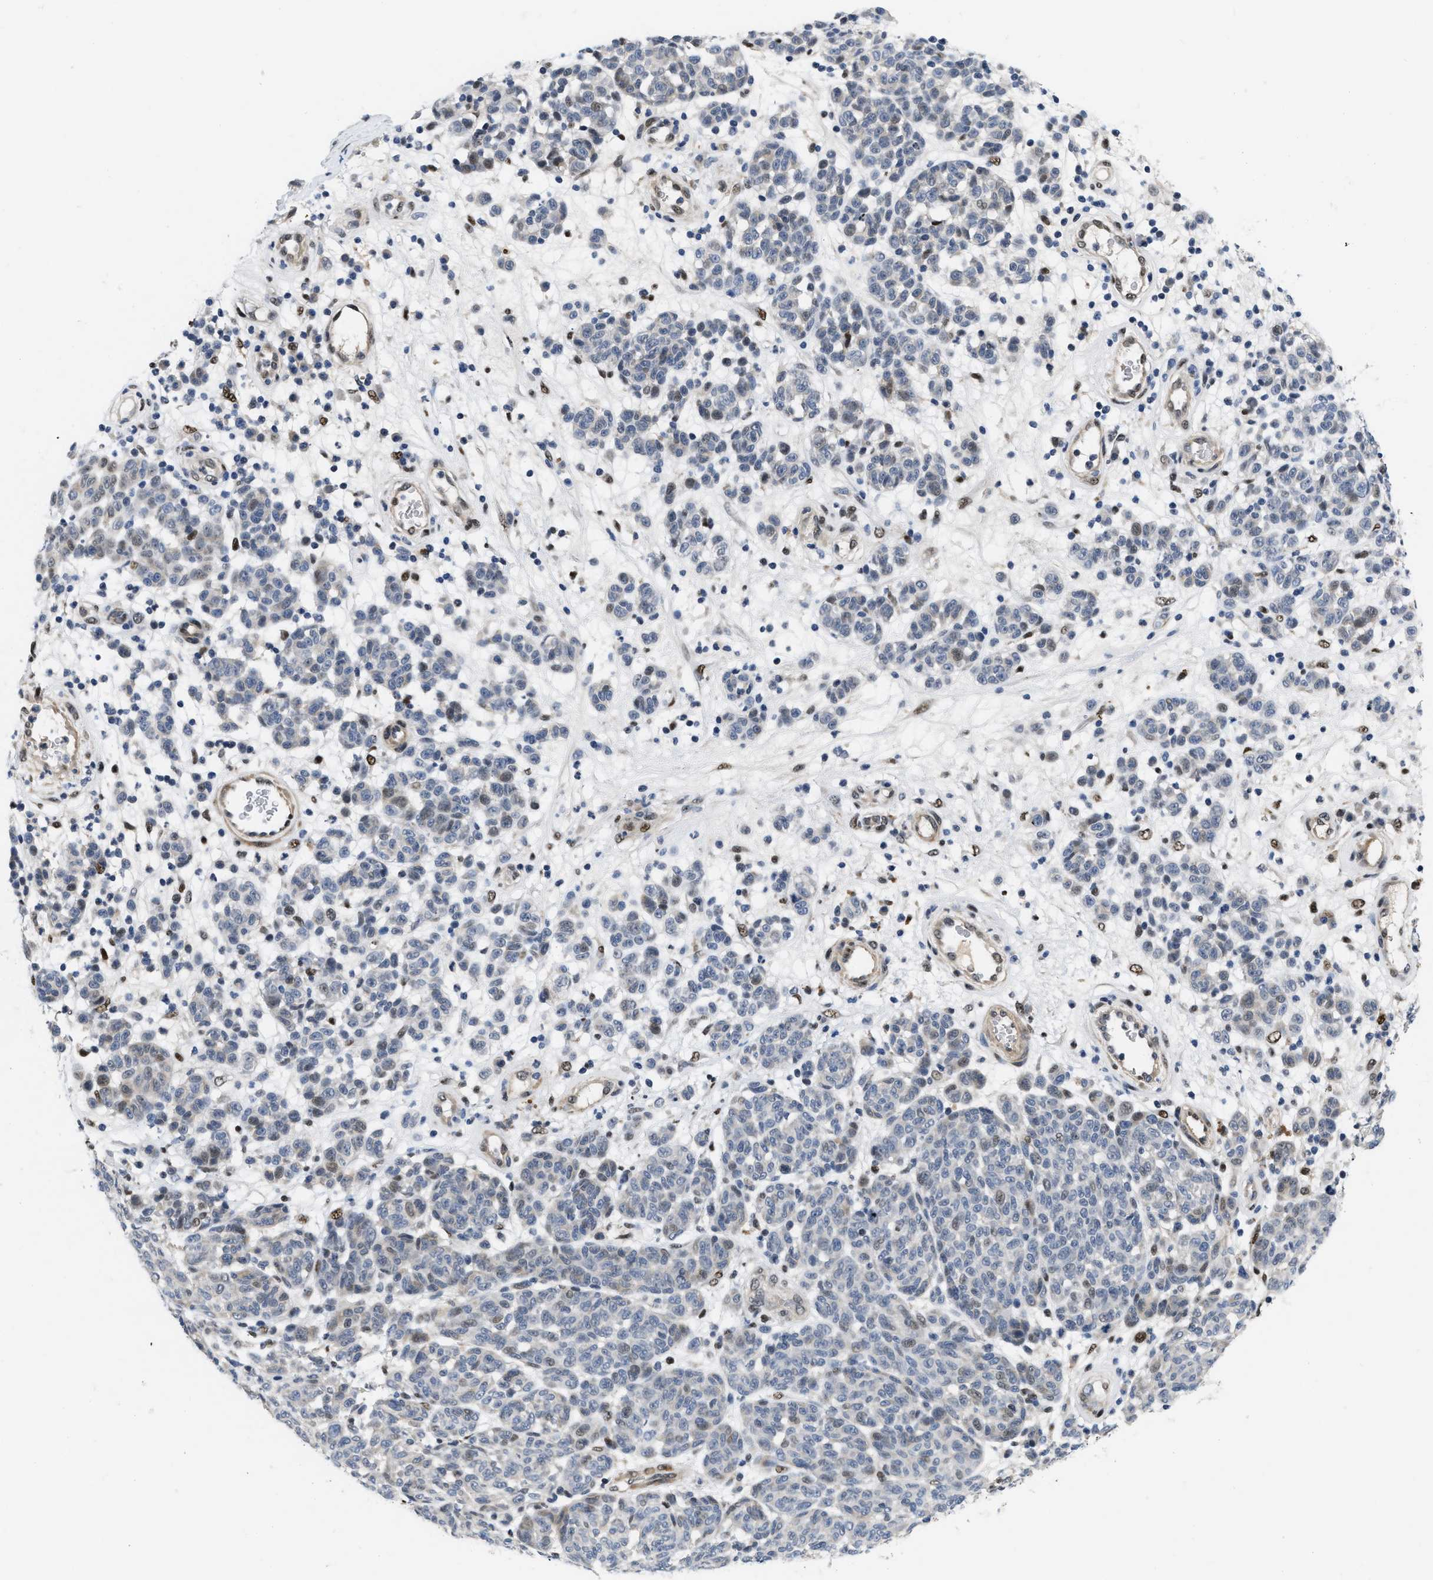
{"staining": {"intensity": "negative", "quantity": "none", "location": "none"}, "tissue": "melanoma", "cell_type": "Tumor cells", "image_type": "cancer", "snomed": [{"axis": "morphology", "description": "Malignant melanoma, NOS"}, {"axis": "topography", "description": "Skin"}], "caption": "Human malignant melanoma stained for a protein using immunohistochemistry displays no staining in tumor cells.", "gene": "VIP", "patient": {"sex": "male", "age": 59}}